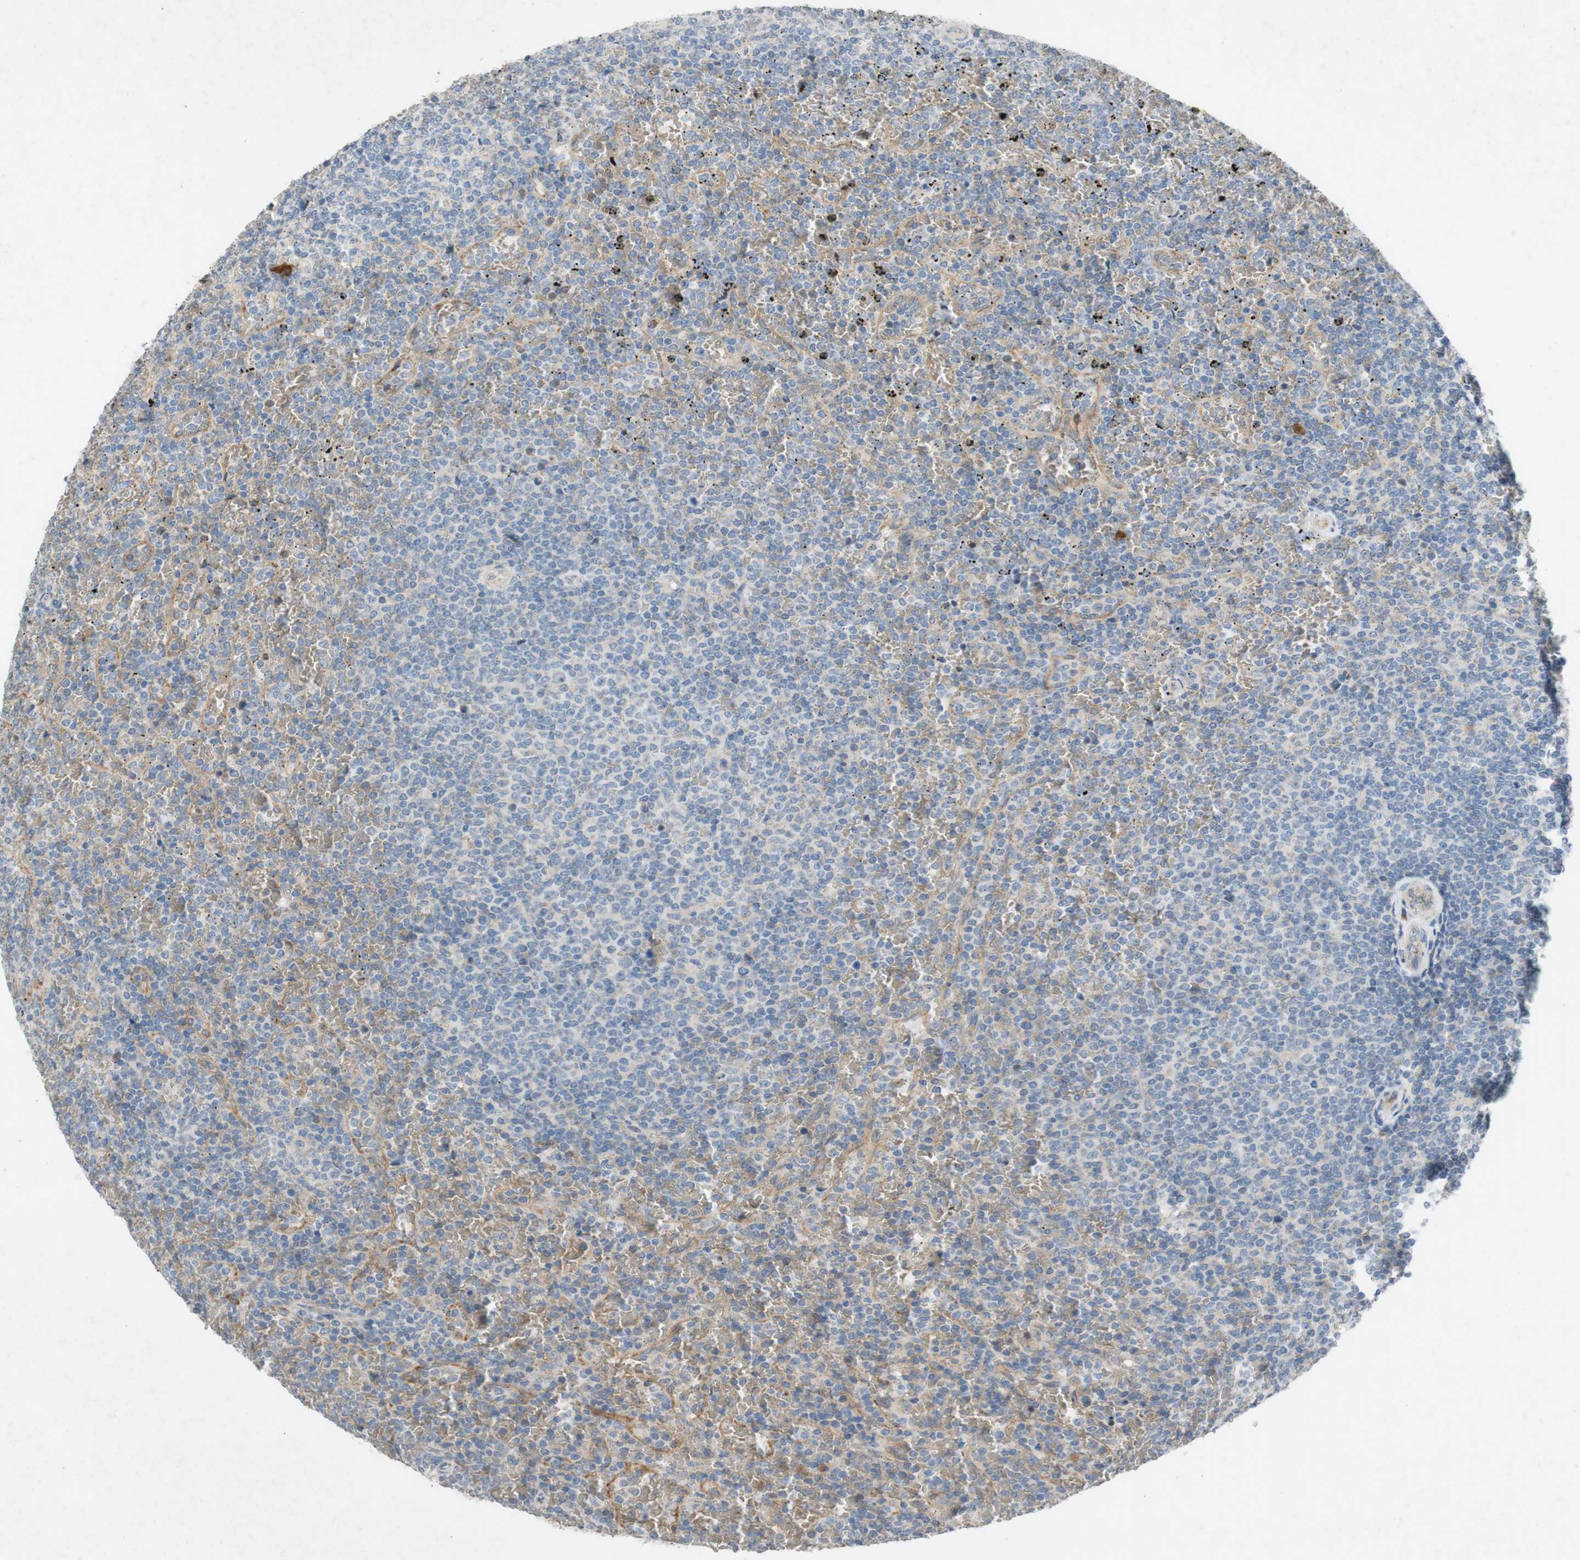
{"staining": {"intensity": "negative", "quantity": "none", "location": "none"}, "tissue": "lymphoma", "cell_type": "Tumor cells", "image_type": "cancer", "snomed": [{"axis": "morphology", "description": "Malignant lymphoma, non-Hodgkin's type, Low grade"}, {"axis": "topography", "description": "Spleen"}], "caption": "Immunohistochemical staining of low-grade malignant lymphoma, non-Hodgkin's type displays no significant expression in tumor cells.", "gene": "ADD2", "patient": {"sex": "female", "age": 77}}